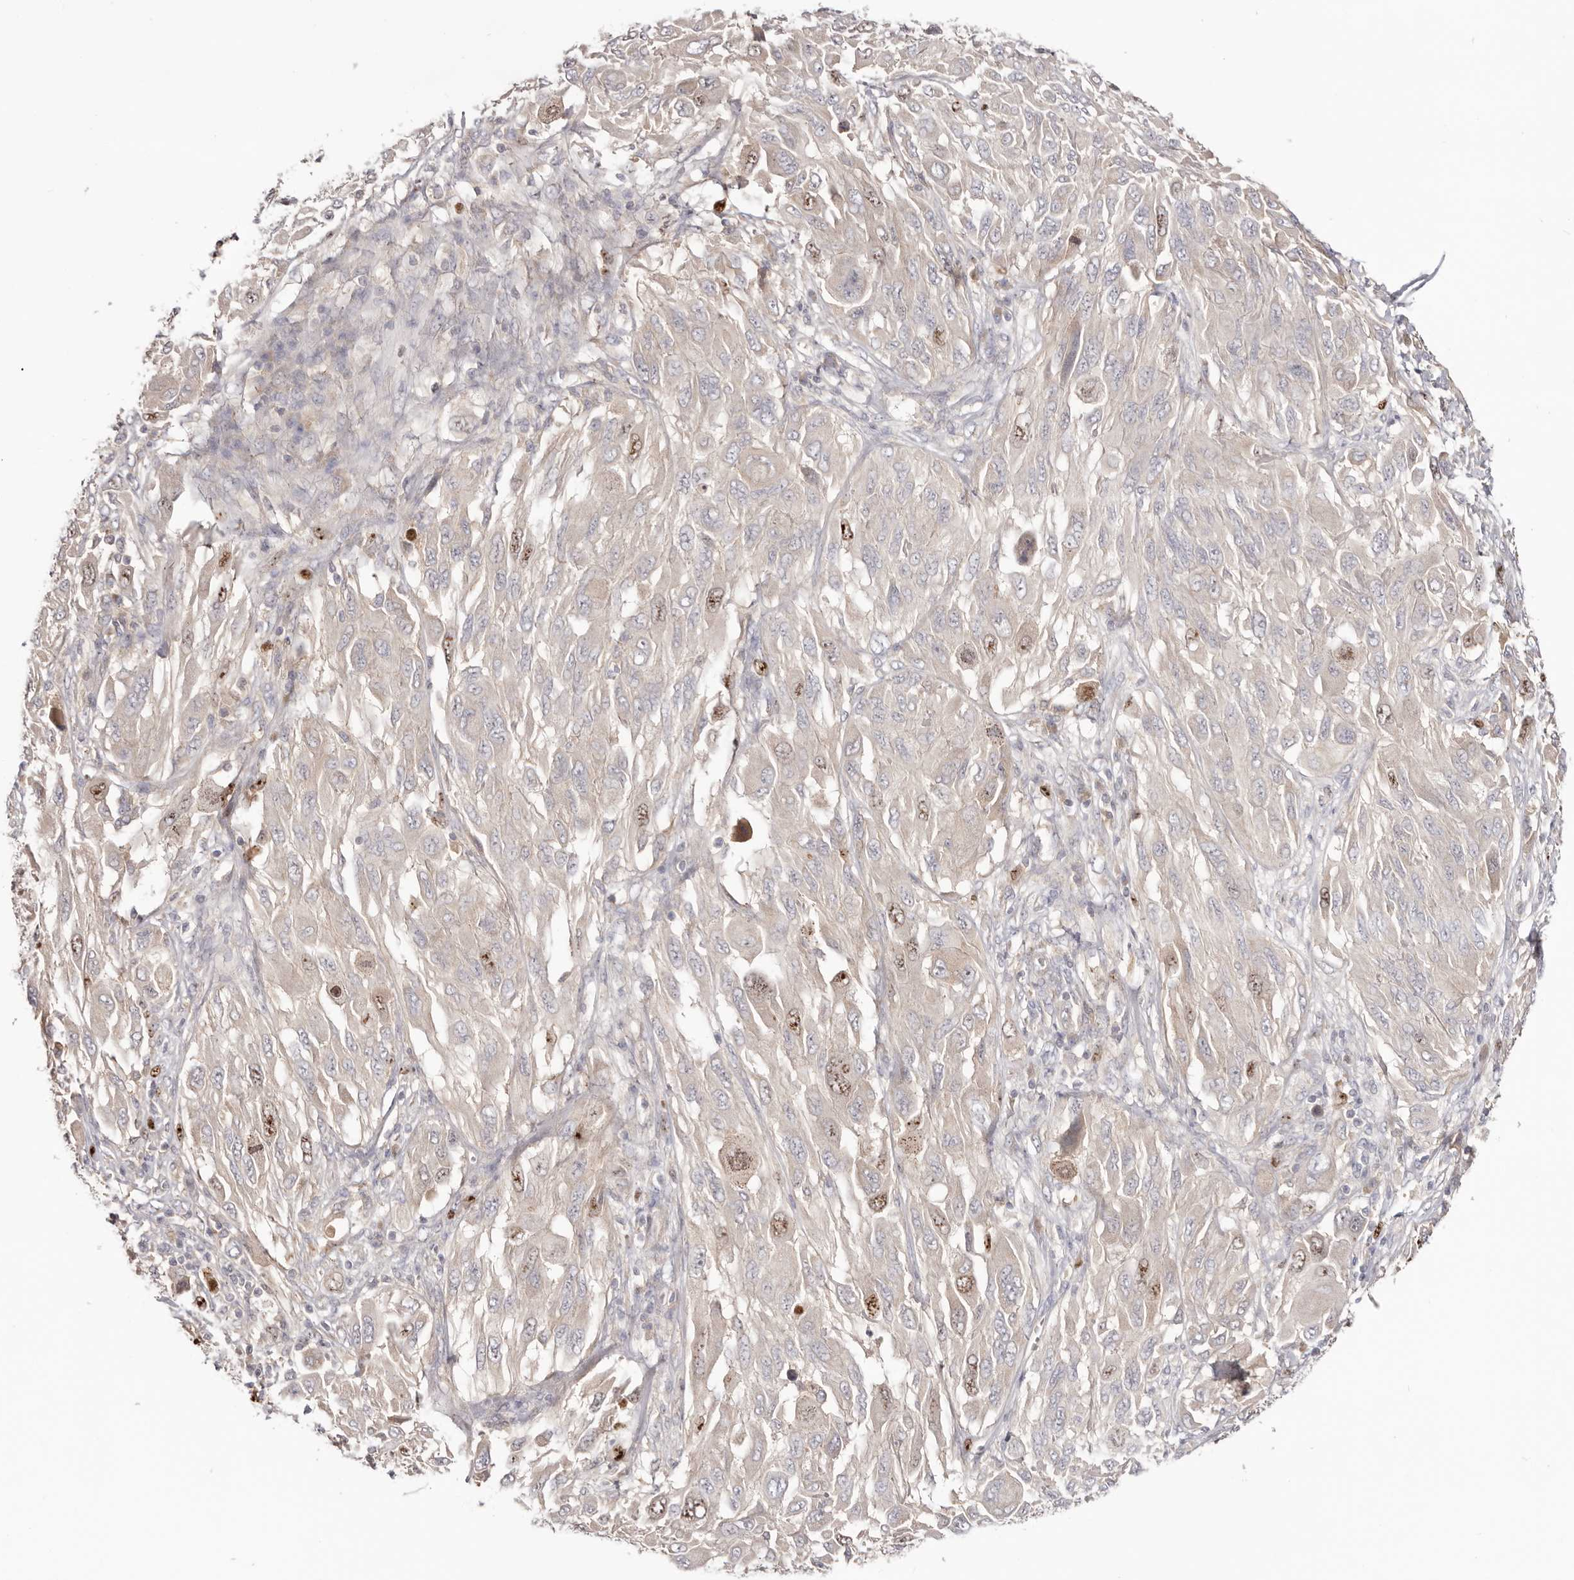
{"staining": {"intensity": "moderate", "quantity": "<25%", "location": "nuclear"}, "tissue": "melanoma", "cell_type": "Tumor cells", "image_type": "cancer", "snomed": [{"axis": "morphology", "description": "Malignant melanoma, NOS"}, {"axis": "topography", "description": "Skin"}], "caption": "An image of malignant melanoma stained for a protein reveals moderate nuclear brown staining in tumor cells. (Brightfield microscopy of DAB IHC at high magnification).", "gene": "CCDC190", "patient": {"sex": "female", "age": 91}}